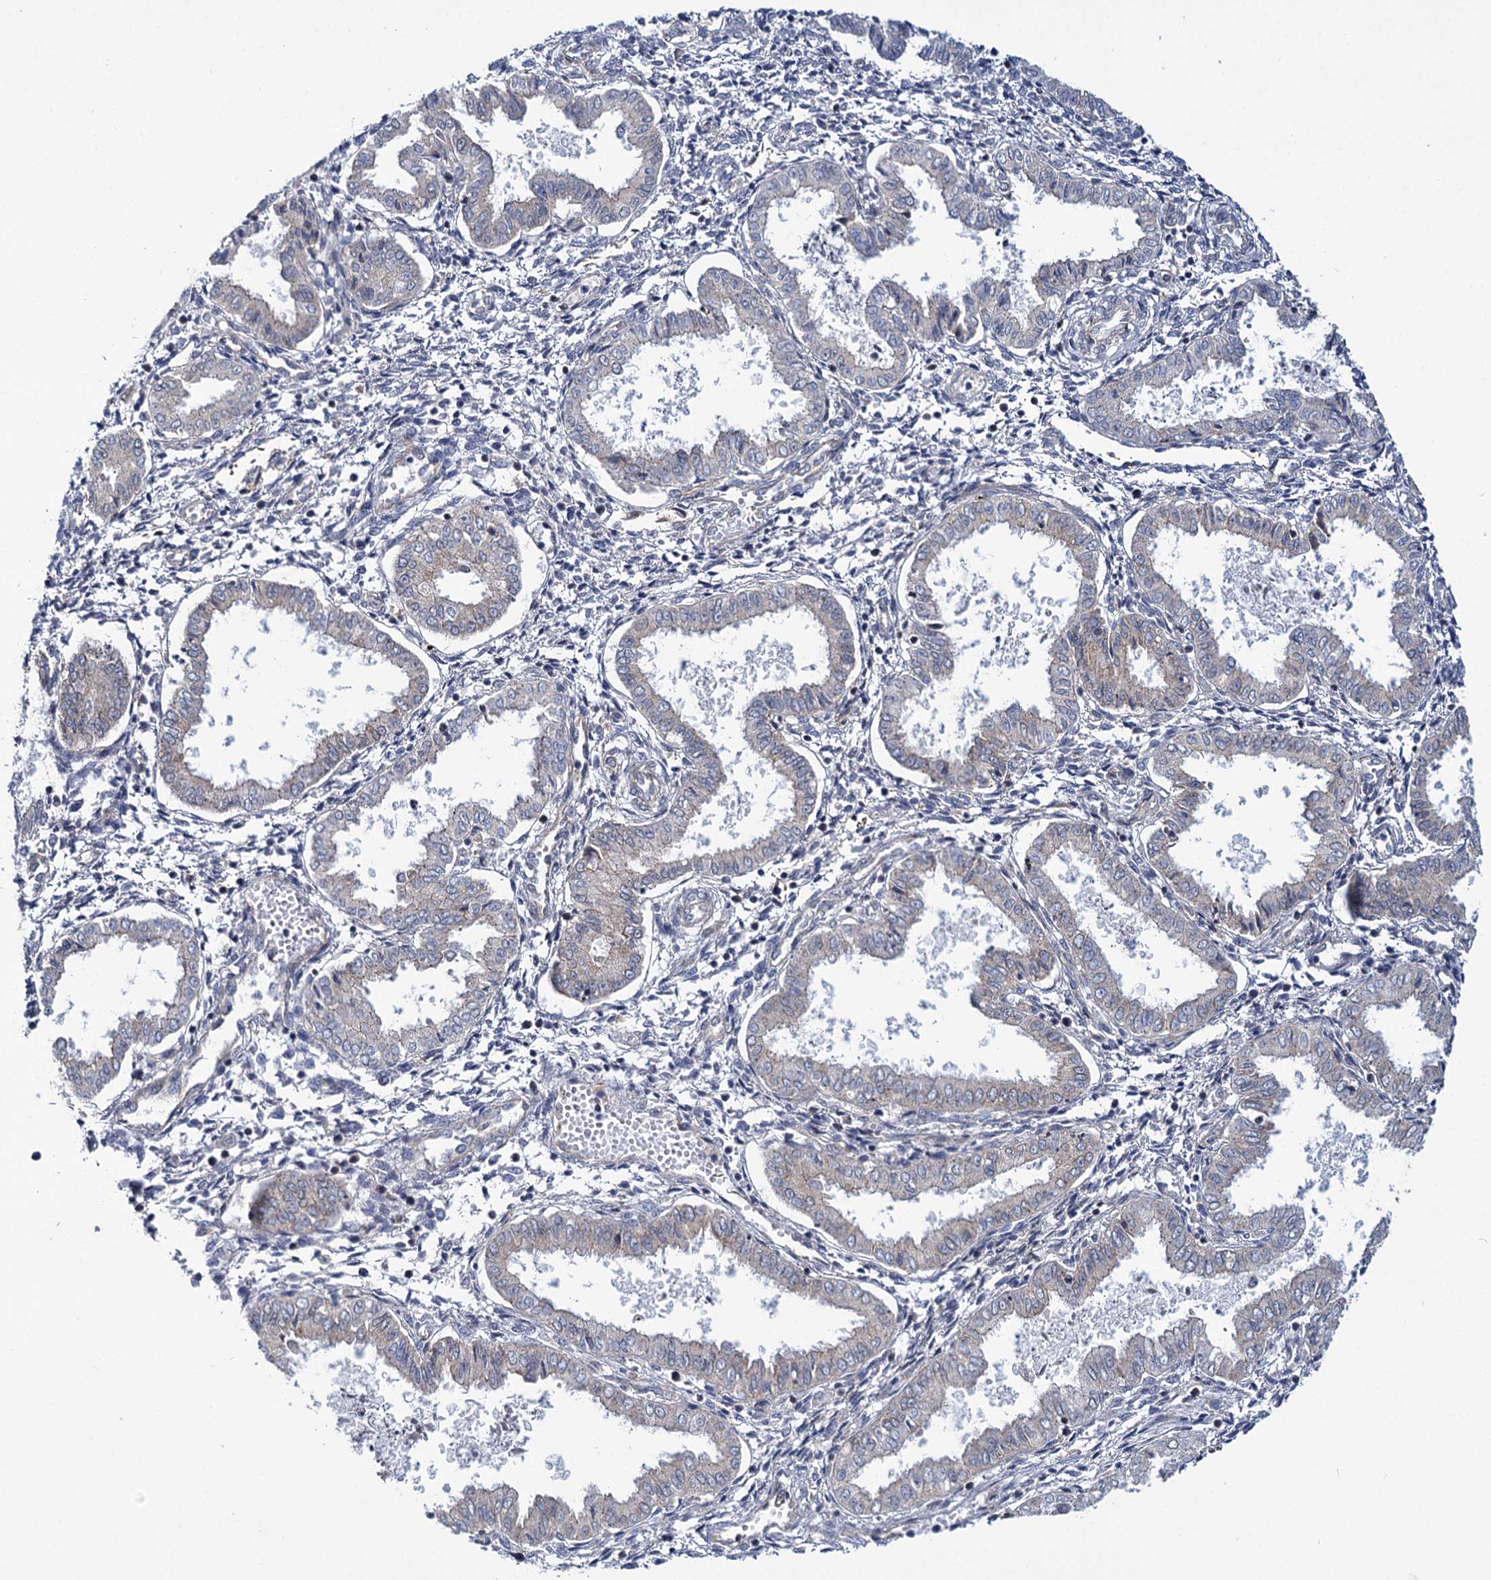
{"staining": {"intensity": "negative", "quantity": "none", "location": "none"}, "tissue": "endometrium", "cell_type": "Cells in endometrial stroma", "image_type": "normal", "snomed": [{"axis": "morphology", "description": "Normal tissue, NOS"}, {"axis": "topography", "description": "Endometrium"}], "caption": "Cells in endometrial stroma show no significant protein positivity in normal endometrium. Brightfield microscopy of immunohistochemistry stained with DAB (brown) and hematoxylin (blue), captured at high magnification.", "gene": "MBLAC2", "patient": {"sex": "female", "age": 33}}